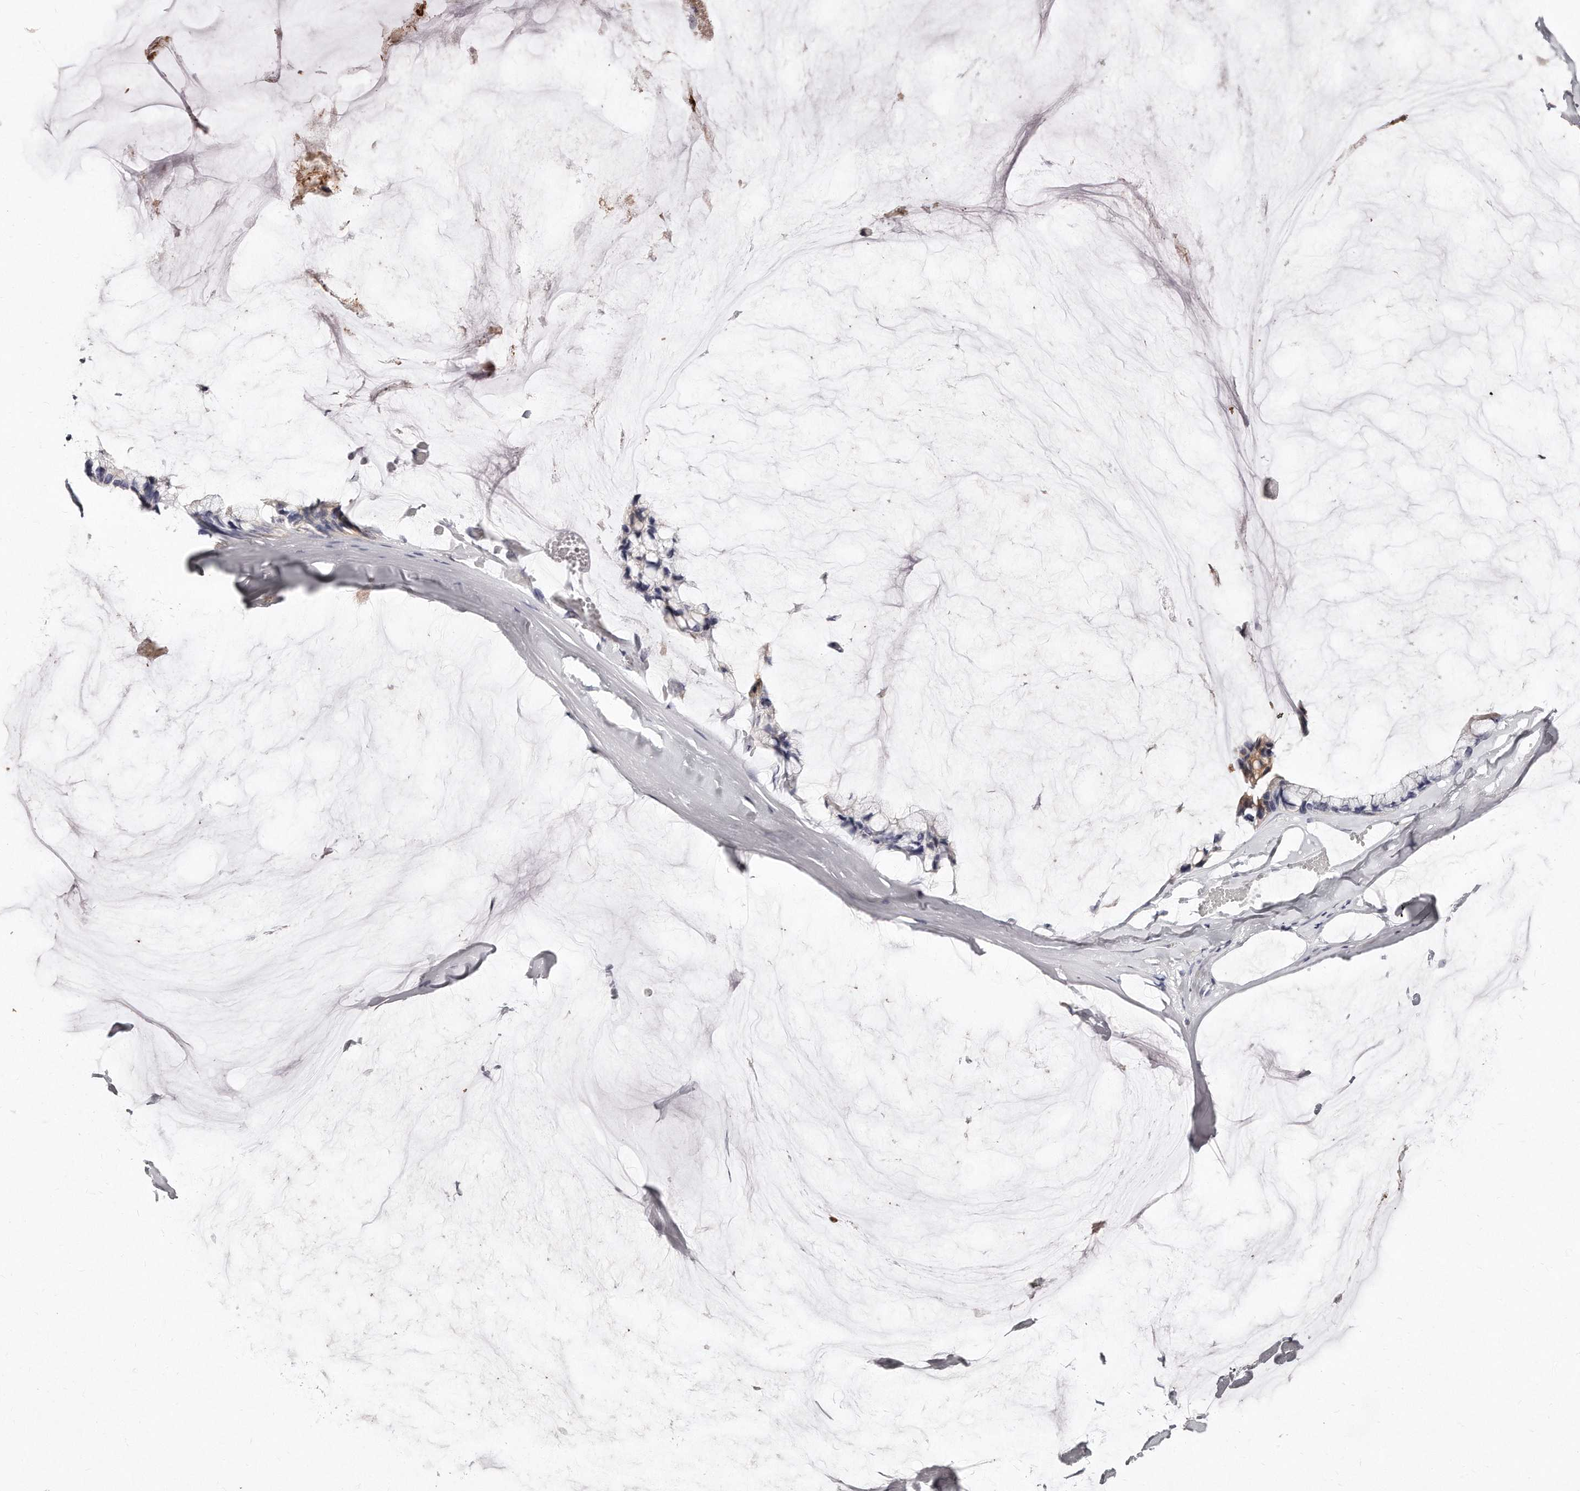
{"staining": {"intensity": "negative", "quantity": "none", "location": "none"}, "tissue": "ovarian cancer", "cell_type": "Tumor cells", "image_type": "cancer", "snomed": [{"axis": "morphology", "description": "Cystadenocarcinoma, mucinous, NOS"}, {"axis": "topography", "description": "Ovary"}], "caption": "Ovarian cancer (mucinous cystadenocarcinoma) was stained to show a protein in brown. There is no significant positivity in tumor cells.", "gene": "GDA", "patient": {"sex": "female", "age": 39}}